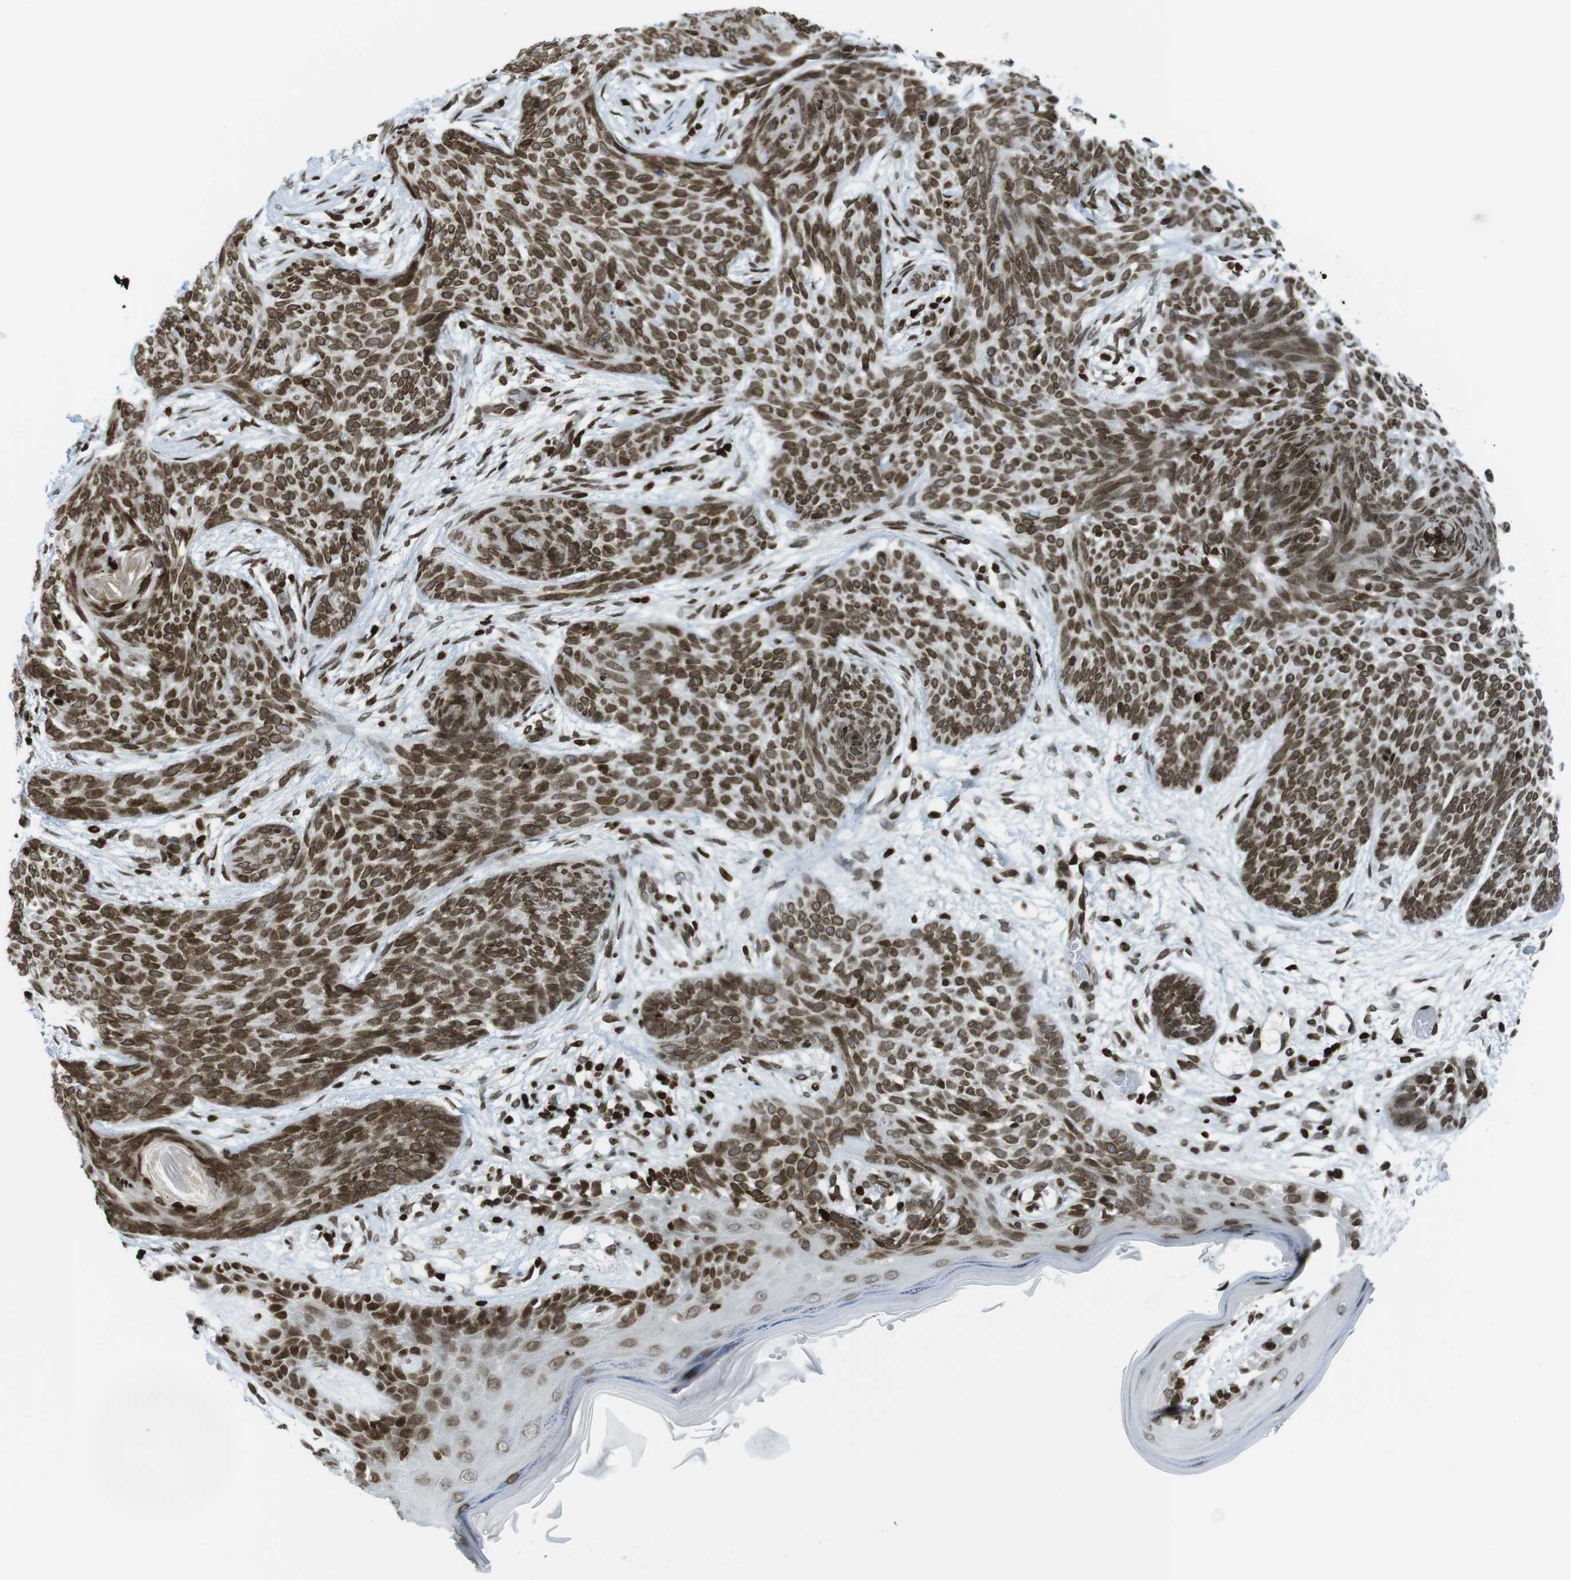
{"staining": {"intensity": "moderate", "quantity": ">75%", "location": "nuclear"}, "tissue": "skin cancer", "cell_type": "Tumor cells", "image_type": "cancer", "snomed": [{"axis": "morphology", "description": "Basal cell carcinoma"}, {"axis": "topography", "description": "Skin"}], "caption": "Skin basal cell carcinoma was stained to show a protein in brown. There is medium levels of moderate nuclear staining in approximately >75% of tumor cells.", "gene": "H2AC8", "patient": {"sex": "female", "age": 59}}